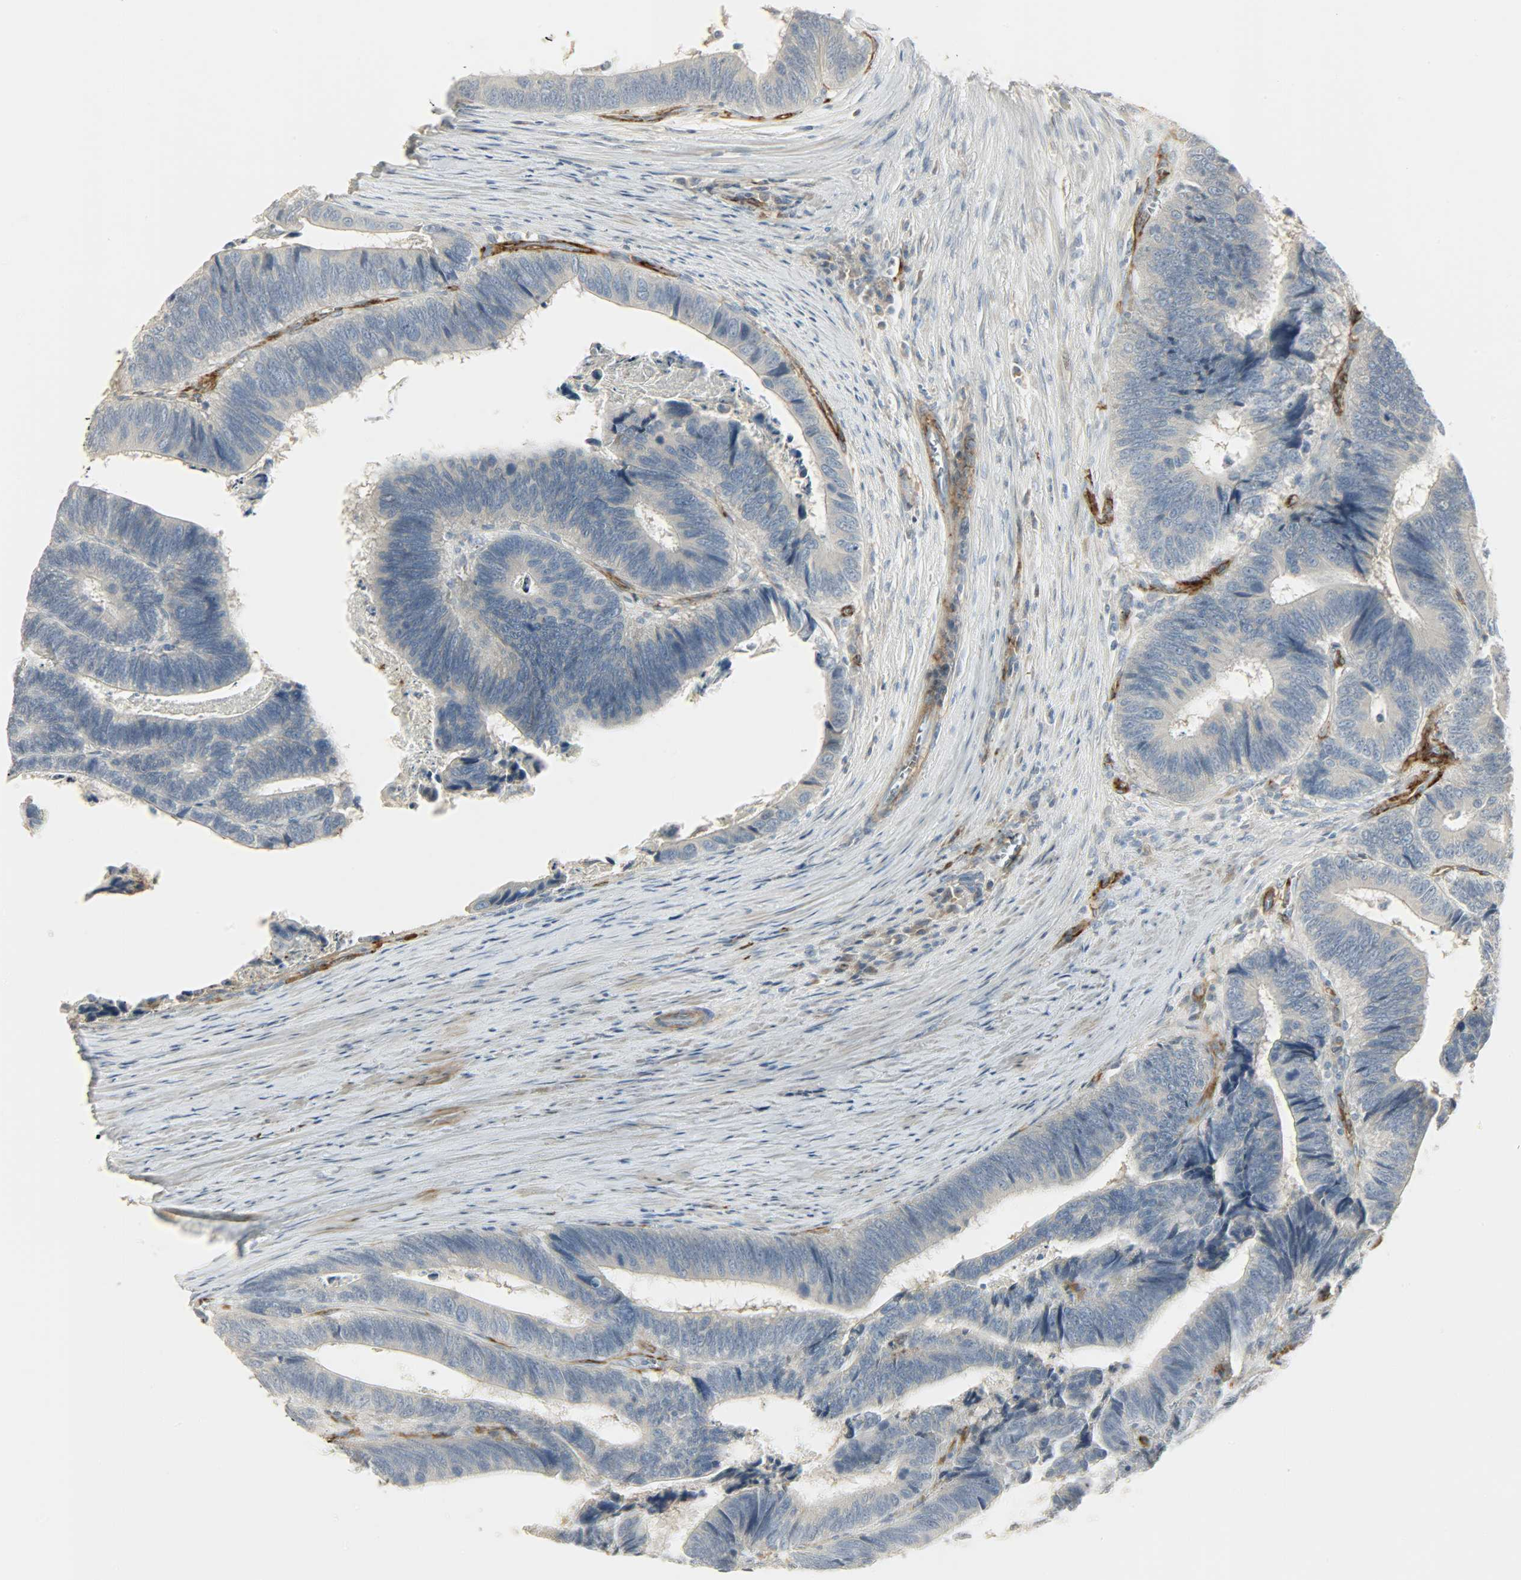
{"staining": {"intensity": "negative", "quantity": "none", "location": "none"}, "tissue": "colorectal cancer", "cell_type": "Tumor cells", "image_type": "cancer", "snomed": [{"axis": "morphology", "description": "Adenocarcinoma, NOS"}, {"axis": "topography", "description": "Colon"}], "caption": "There is no significant staining in tumor cells of colorectal cancer.", "gene": "ENPEP", "patient": {"sex": "male", "age": 72}}